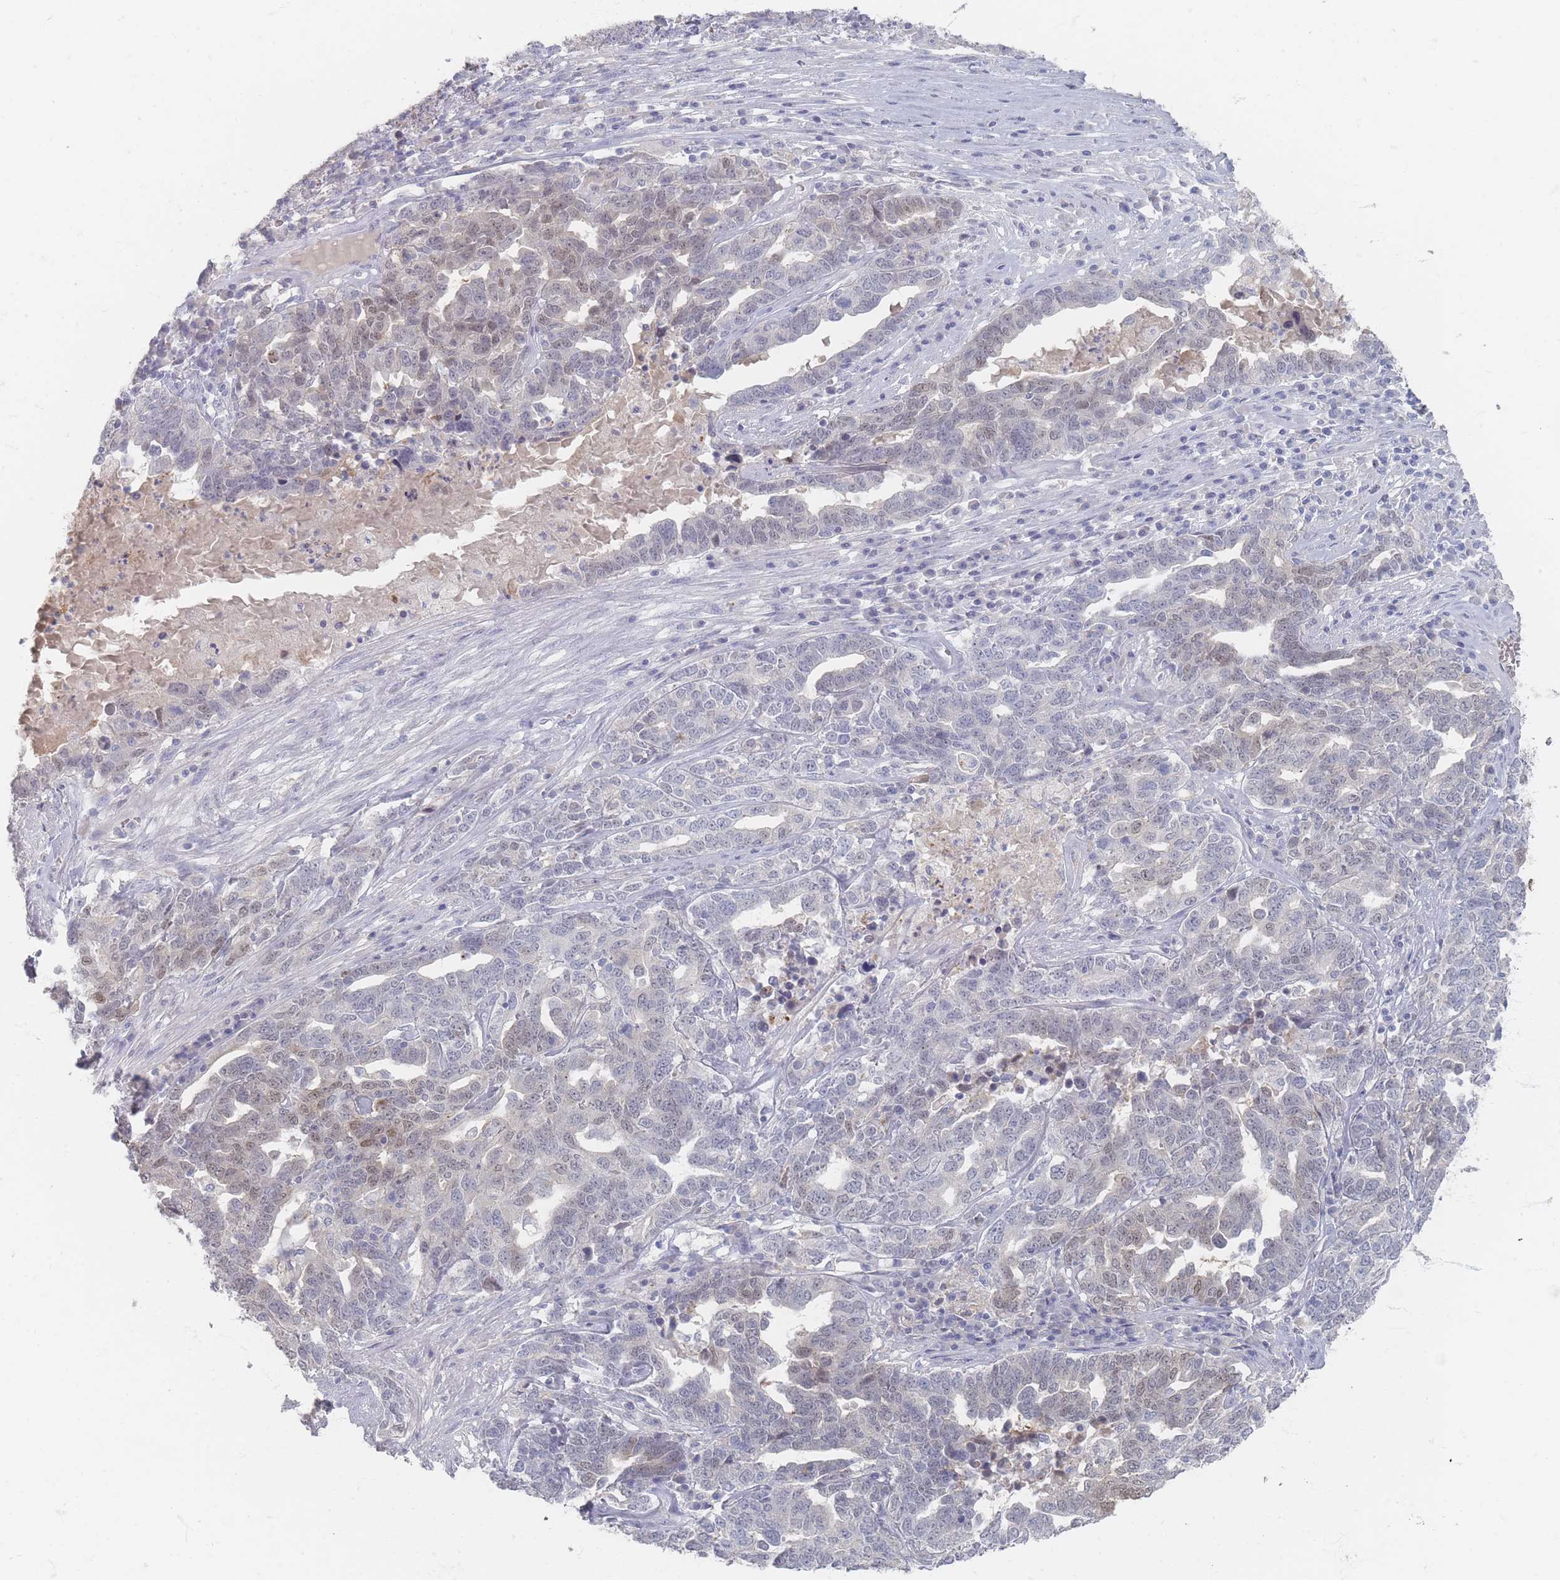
{"staining": {"intensity": "moderate", "quantity": "25%-75%", "location": "cytoplasmic/membranous,nuclear"}, "tissue": "ovarian cancer", "cell_type": "Tumor cells", "image_type": "cancer", "snomed": [{"axis": "morphology", "description": "Carcinoma, endometroid"}, {"axis": "topography", "description": "Ovary"}], "caption": "High-power microscopy captured an immunohistochemistry micrograph of ovarian cancer (endometroid carcinoma), revealing moderate cytoplasmic/membranous and nuclear positivity in approximately 25%-75% of tumor cells.", "gene": "HELZ2", "patient": {"sex": "female", "age": 62}}